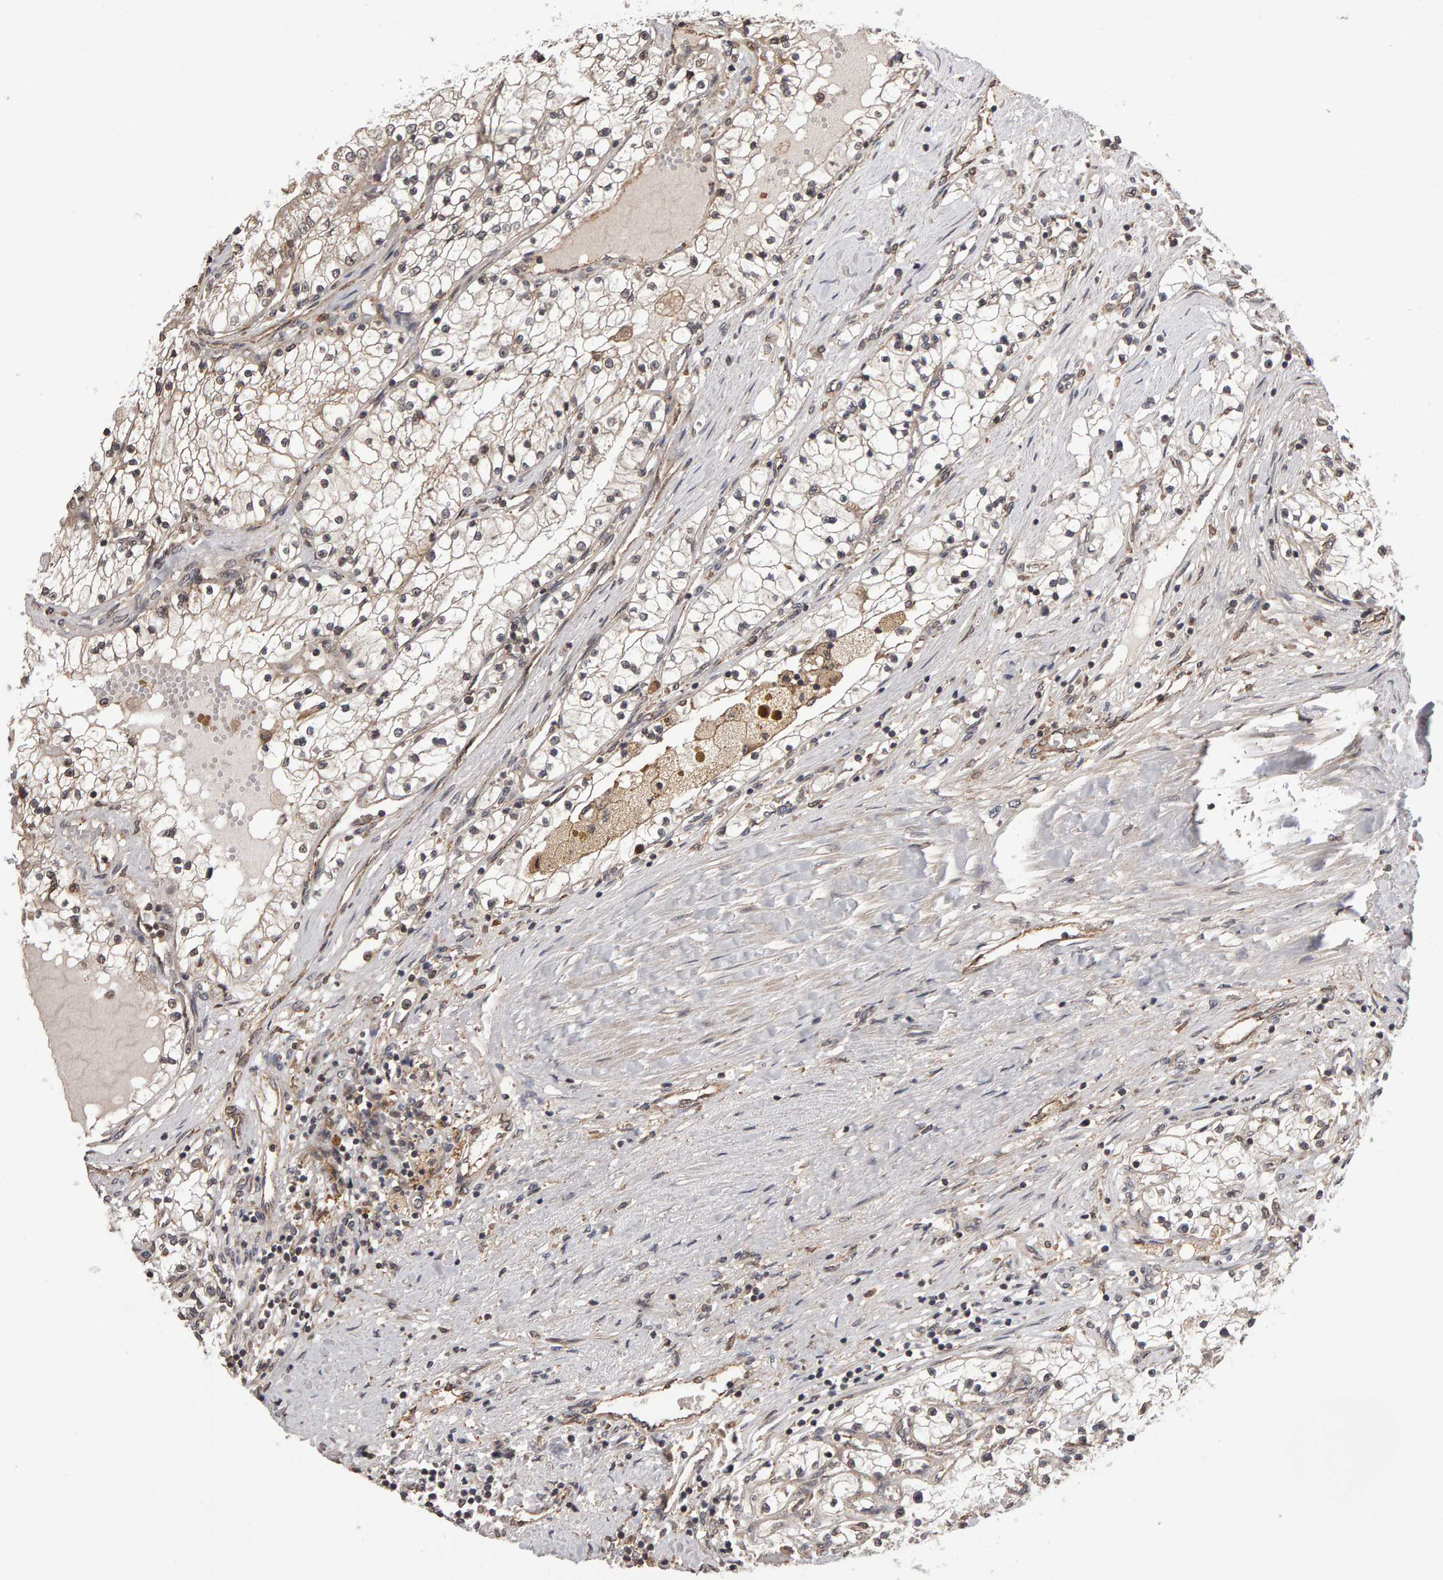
{"staining": {"intensity": "weak", "quantity": ">75%", "location": "cytoplasmic/membranous"}, "tissue": "renal cancer", "cell_type": "Tumor cells", "image_type": "cancer", "snomed": [{"axis": "morphology", "description": "Adenocarcinoma, NOS"}, {"axis": "topography", "description": "Kidney"}], "caption": "About >75% of tumor cells in human renal cancer show weak cytoplasmic/membranous protein expression as visualized by brown immunohistochemical staining.", "gene": "SCRIB", "patient": {"sex": "male", "age": 68}}